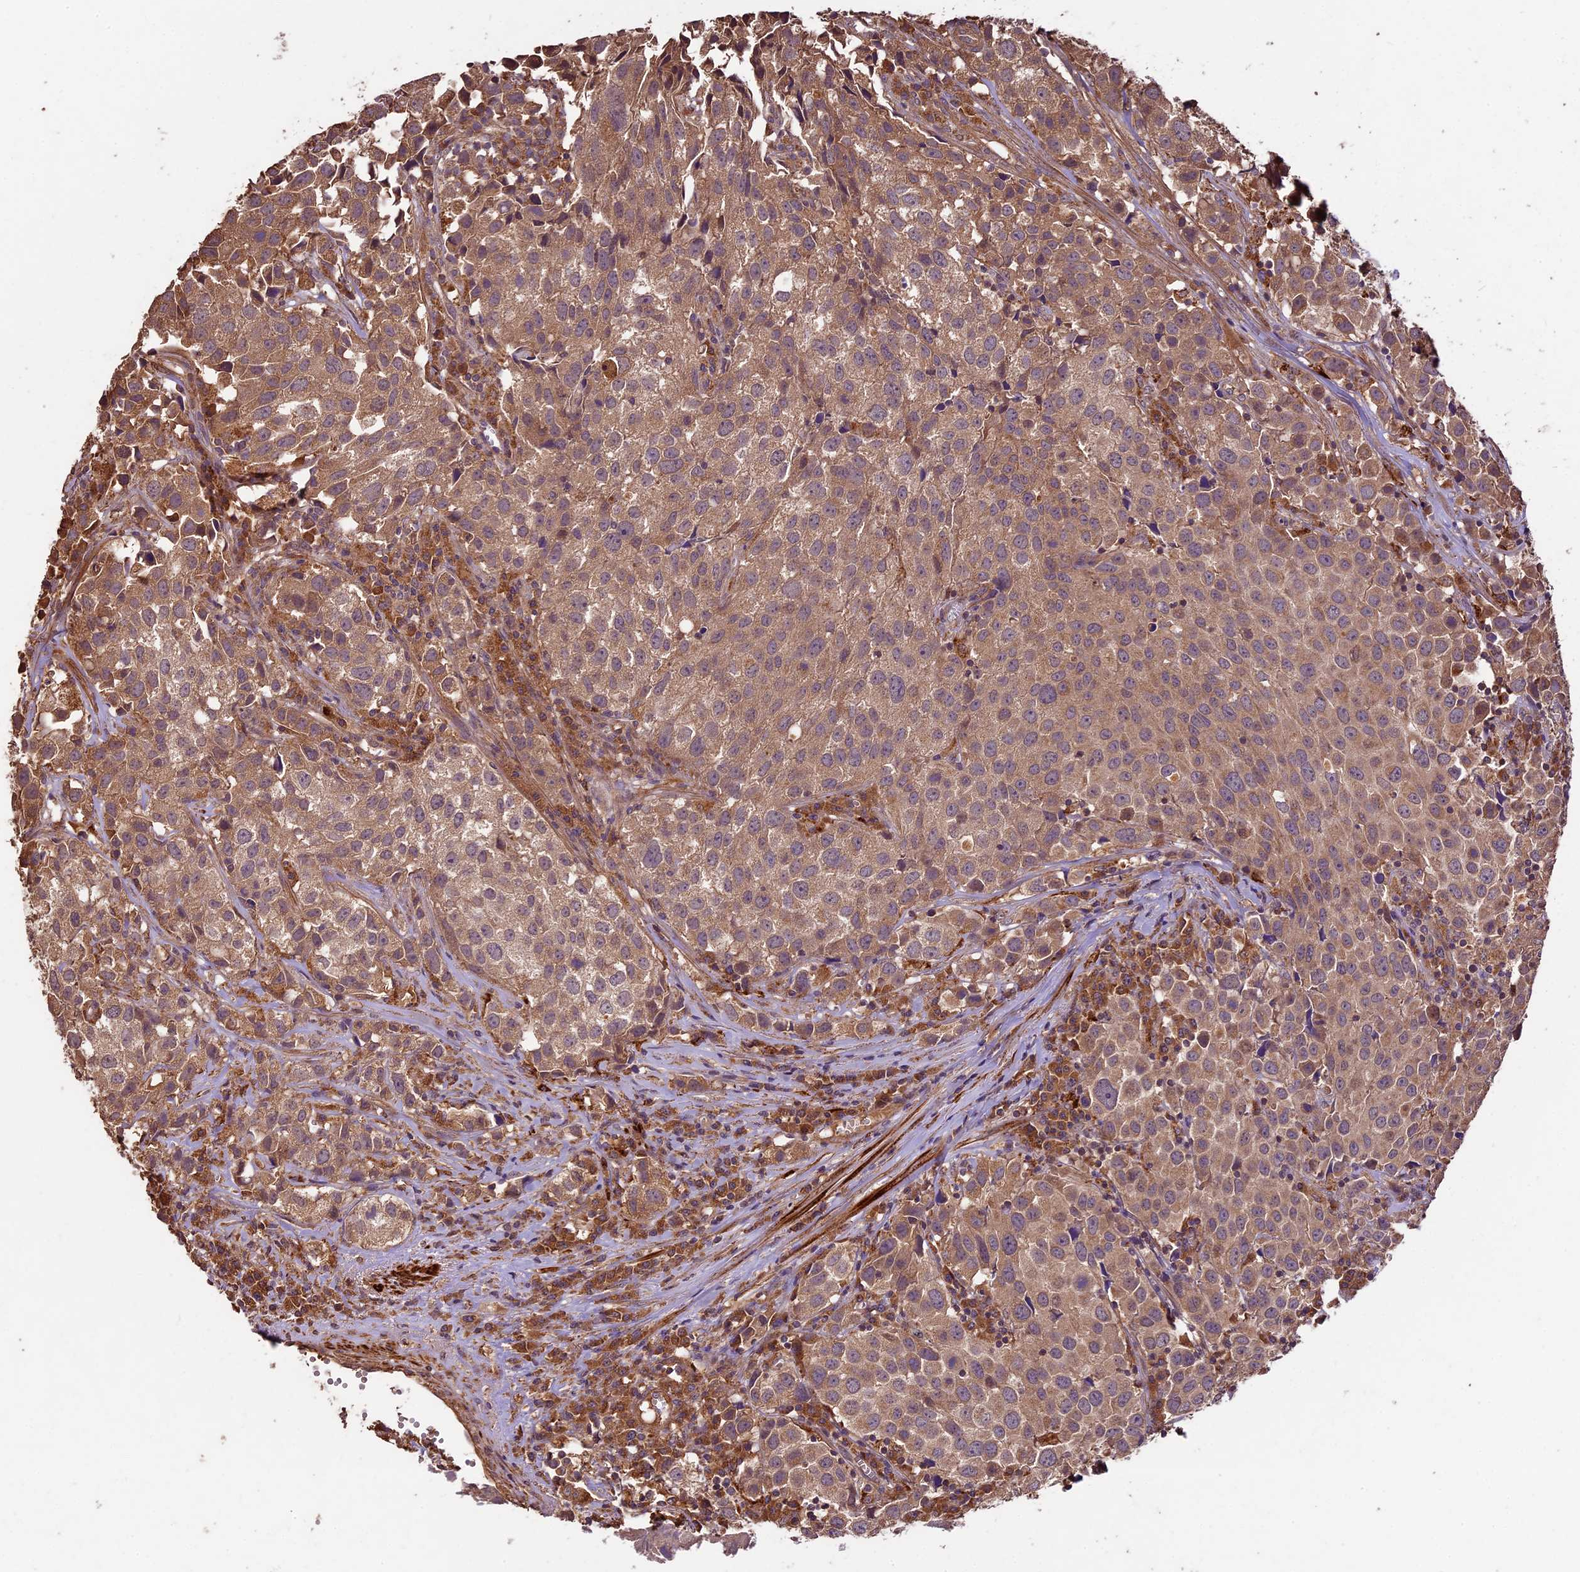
{"staining": {"intensity": "moderate", "quantity": ">75%", "location": "cytoplasmic/membranous"}, "tissue": "urothelial cancer", "cell_type": "Tumor cells", "image_type": "cancer", "snomed": [{"axis": "morphology", "description": "Urothelial carcinoma, High grade"}, {"axis": "topography", "description": "Urinary bladder"}], "caption": "There is medium levels of moderate cytoplasmic/membranous positivity in tumor cells of urothelial cancer, as demonstrated by immunohistochemical staining (brown color).", "gene": "CRLF1", "patient": {"sex": "female", "age": 75}}